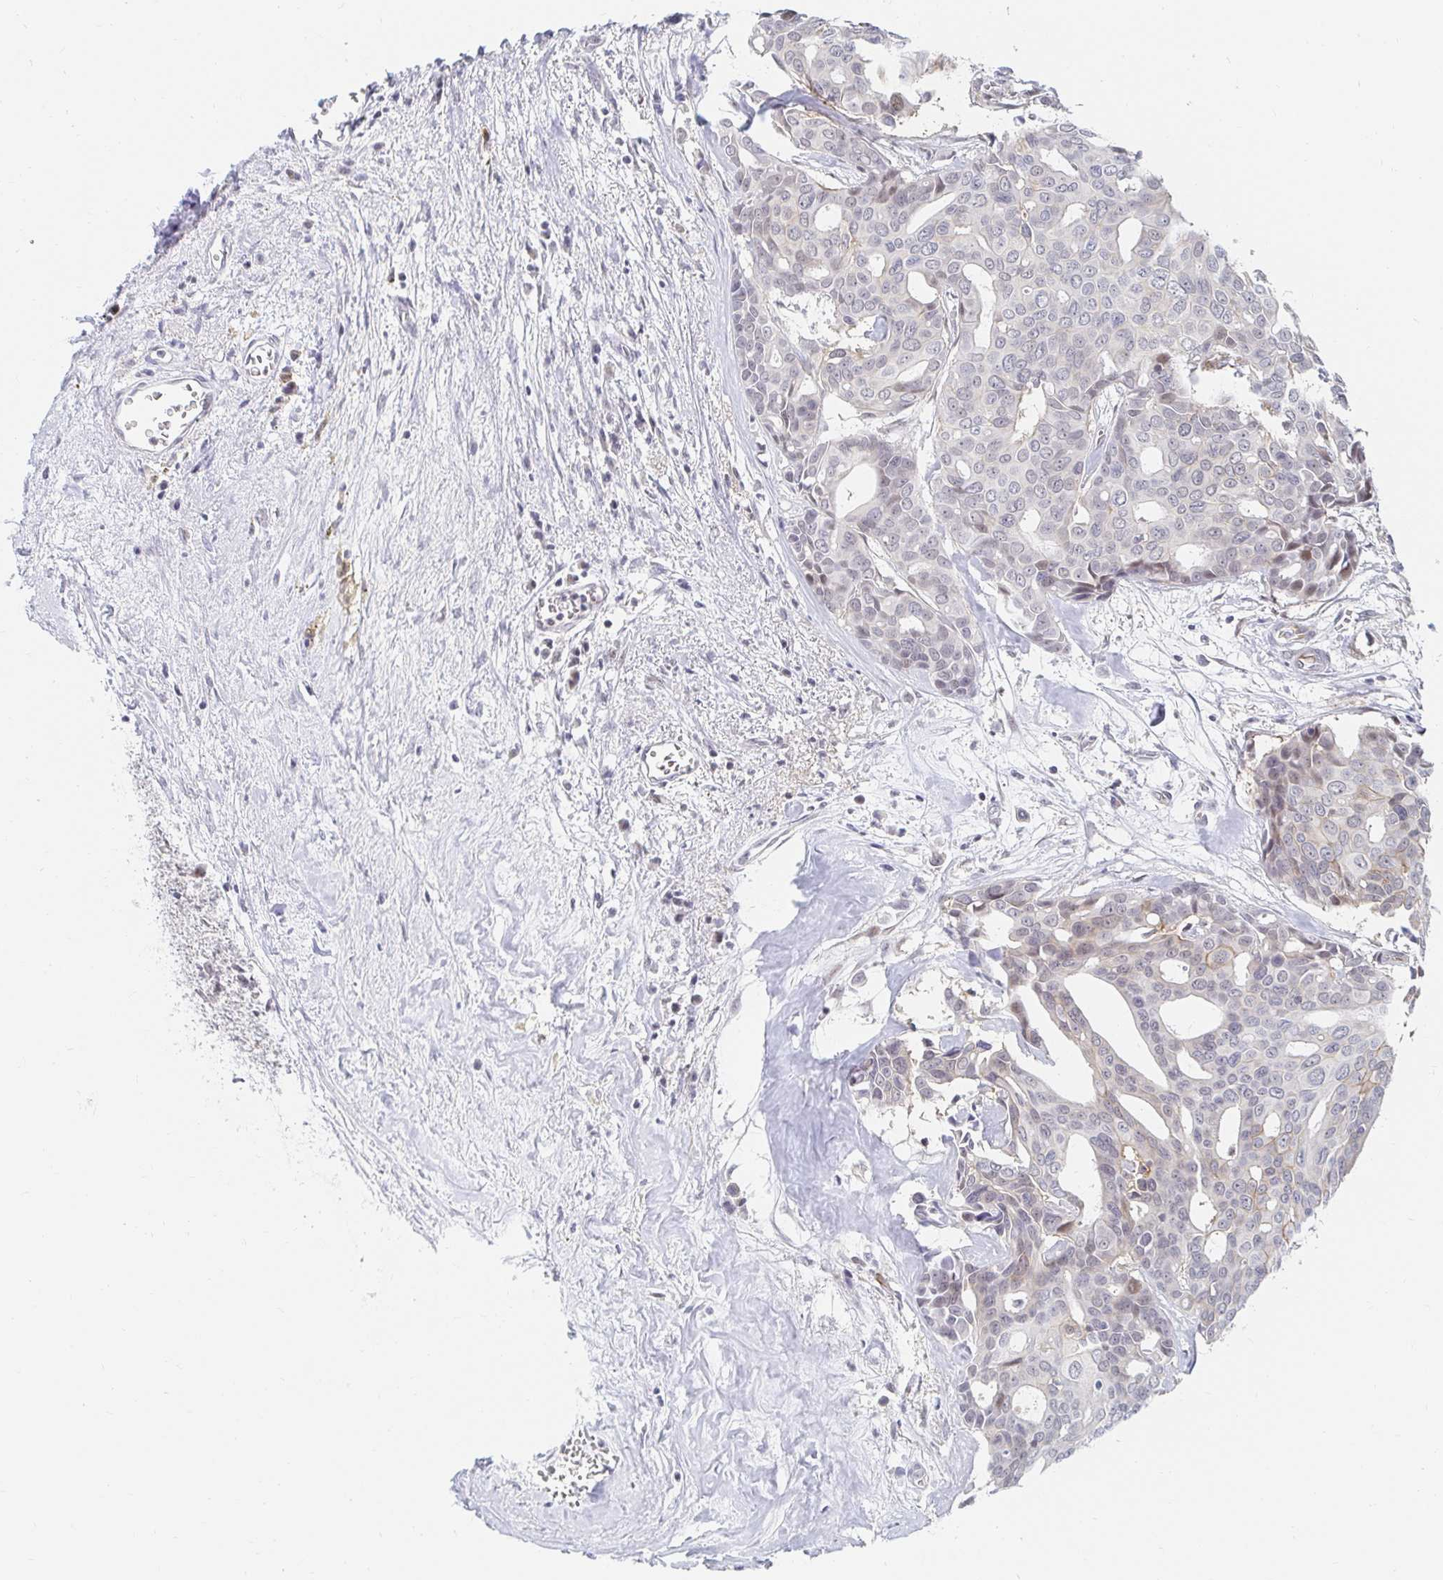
{"staining": {"intensity": "negative", "quantity": "none", "location": "none"}, "tissue": "breast cancer", "cell_type": "Tumor cells", "image_type": "cancer", "snomed": [{"axis": "morphology", "description": "Duct carcinoma"}, {"axis": "topography", "description": "Breast"}], "caption": "Tumor cells show no significant staining in breast invasive ductal carcinoma. (DAB (3,3'-diaminobenzidine) immunohistochemistry (IHC), high magnification).", "gene": "COL28A1", "patient": {"sex": "female", "age": 54}}